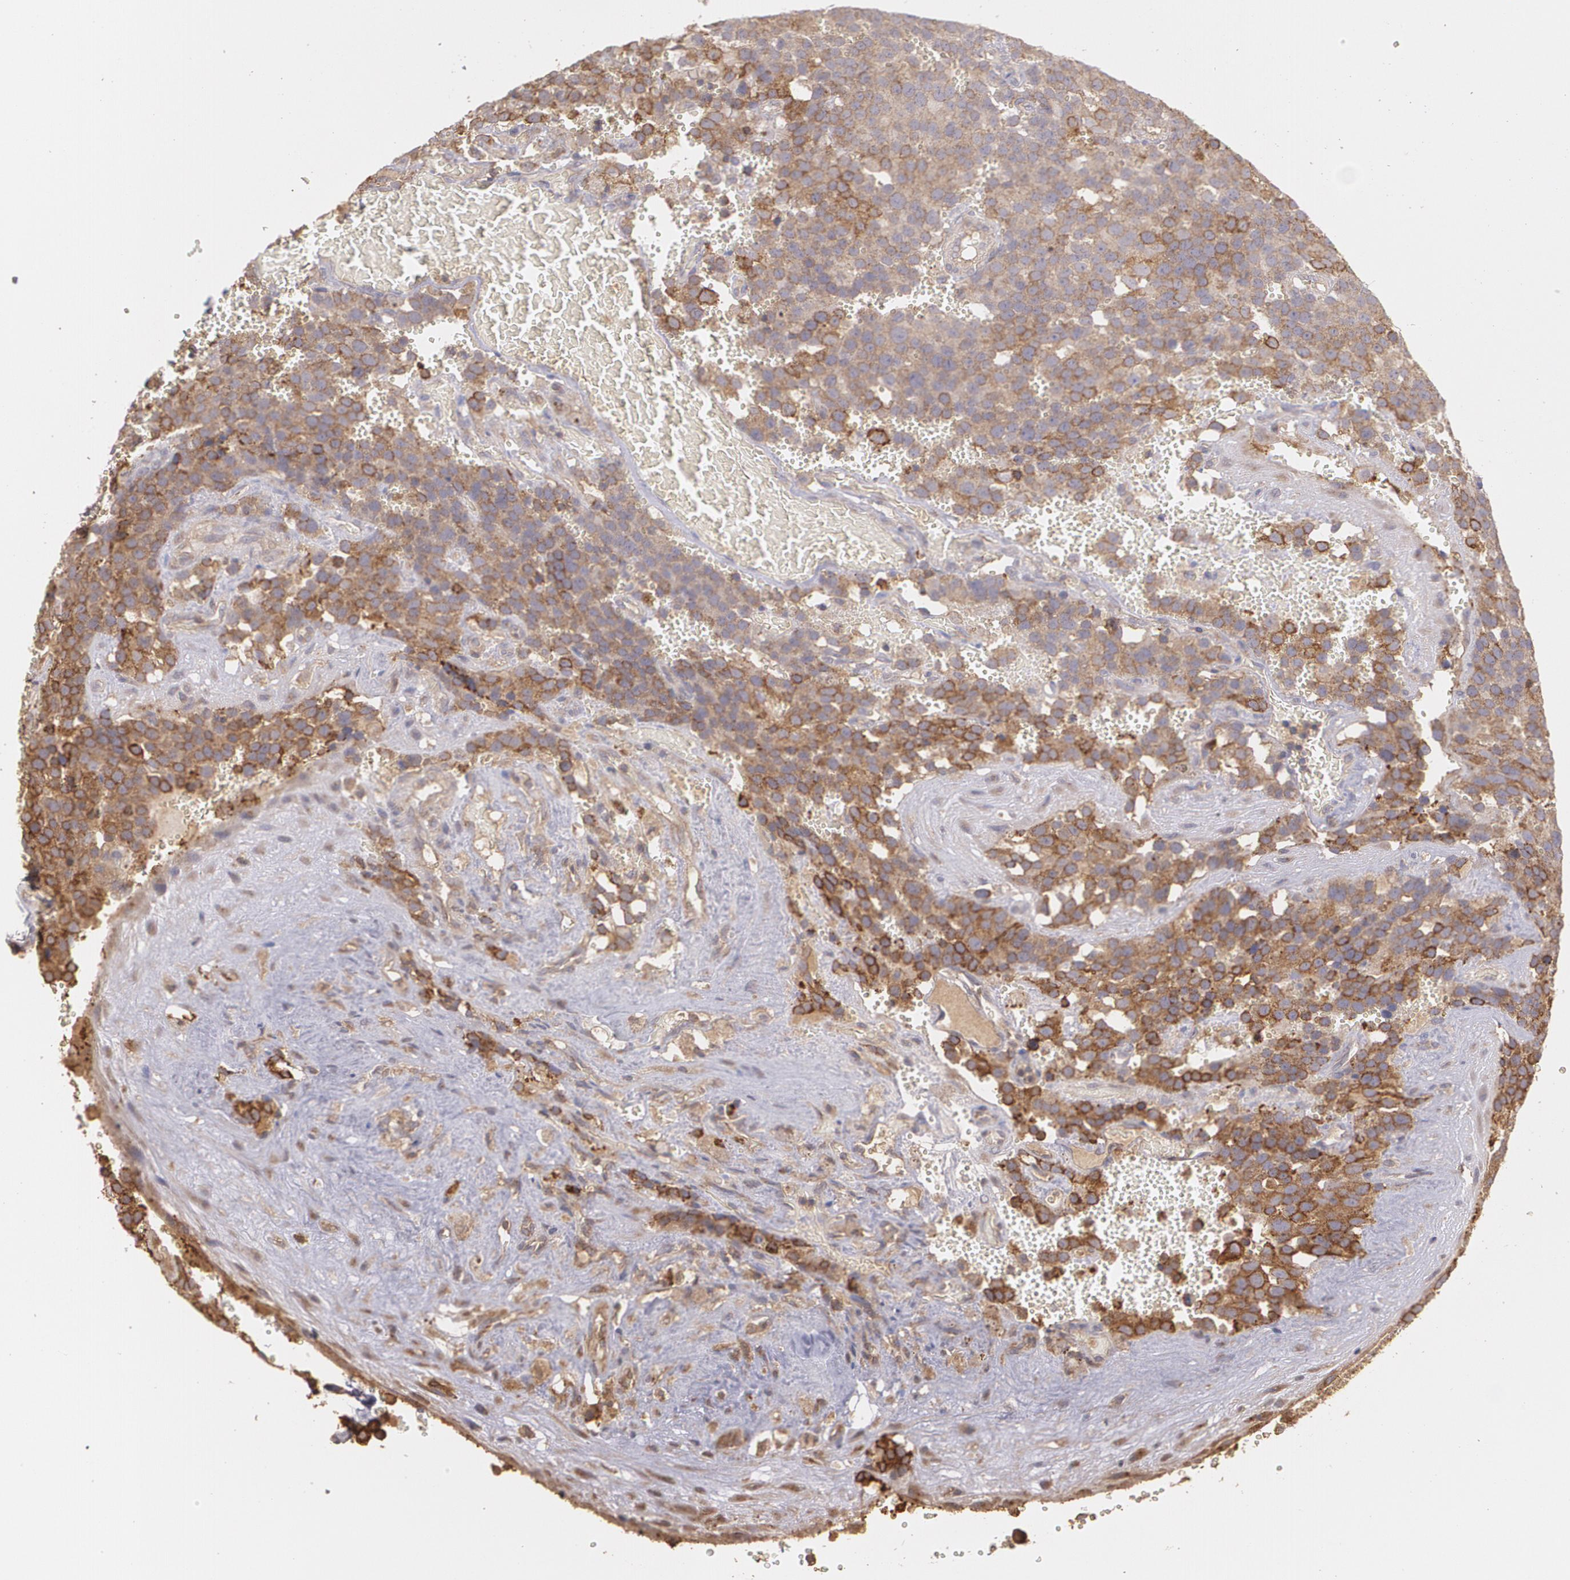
{"staining": {"intensity": "strong", "quantity": ">75%", "location": "cytoplasmic/membranous"}, "tissue": "testis cancer", "cell_type": "Tumor cells", "image_type": "cancer", "snomed": [{"axis": "morphology", "description": "Seminoma, NOS"}, {"axis": "topography", "description": "Testis"}], "caption": "Testis seminoma tissue exhibits strong cytoplasmic/membranous positivity in about >75% of tumor cells, visualized by immunohistochemistry.", "gene": "ECE1", "patient": {"sex": "male", "age": 71}}